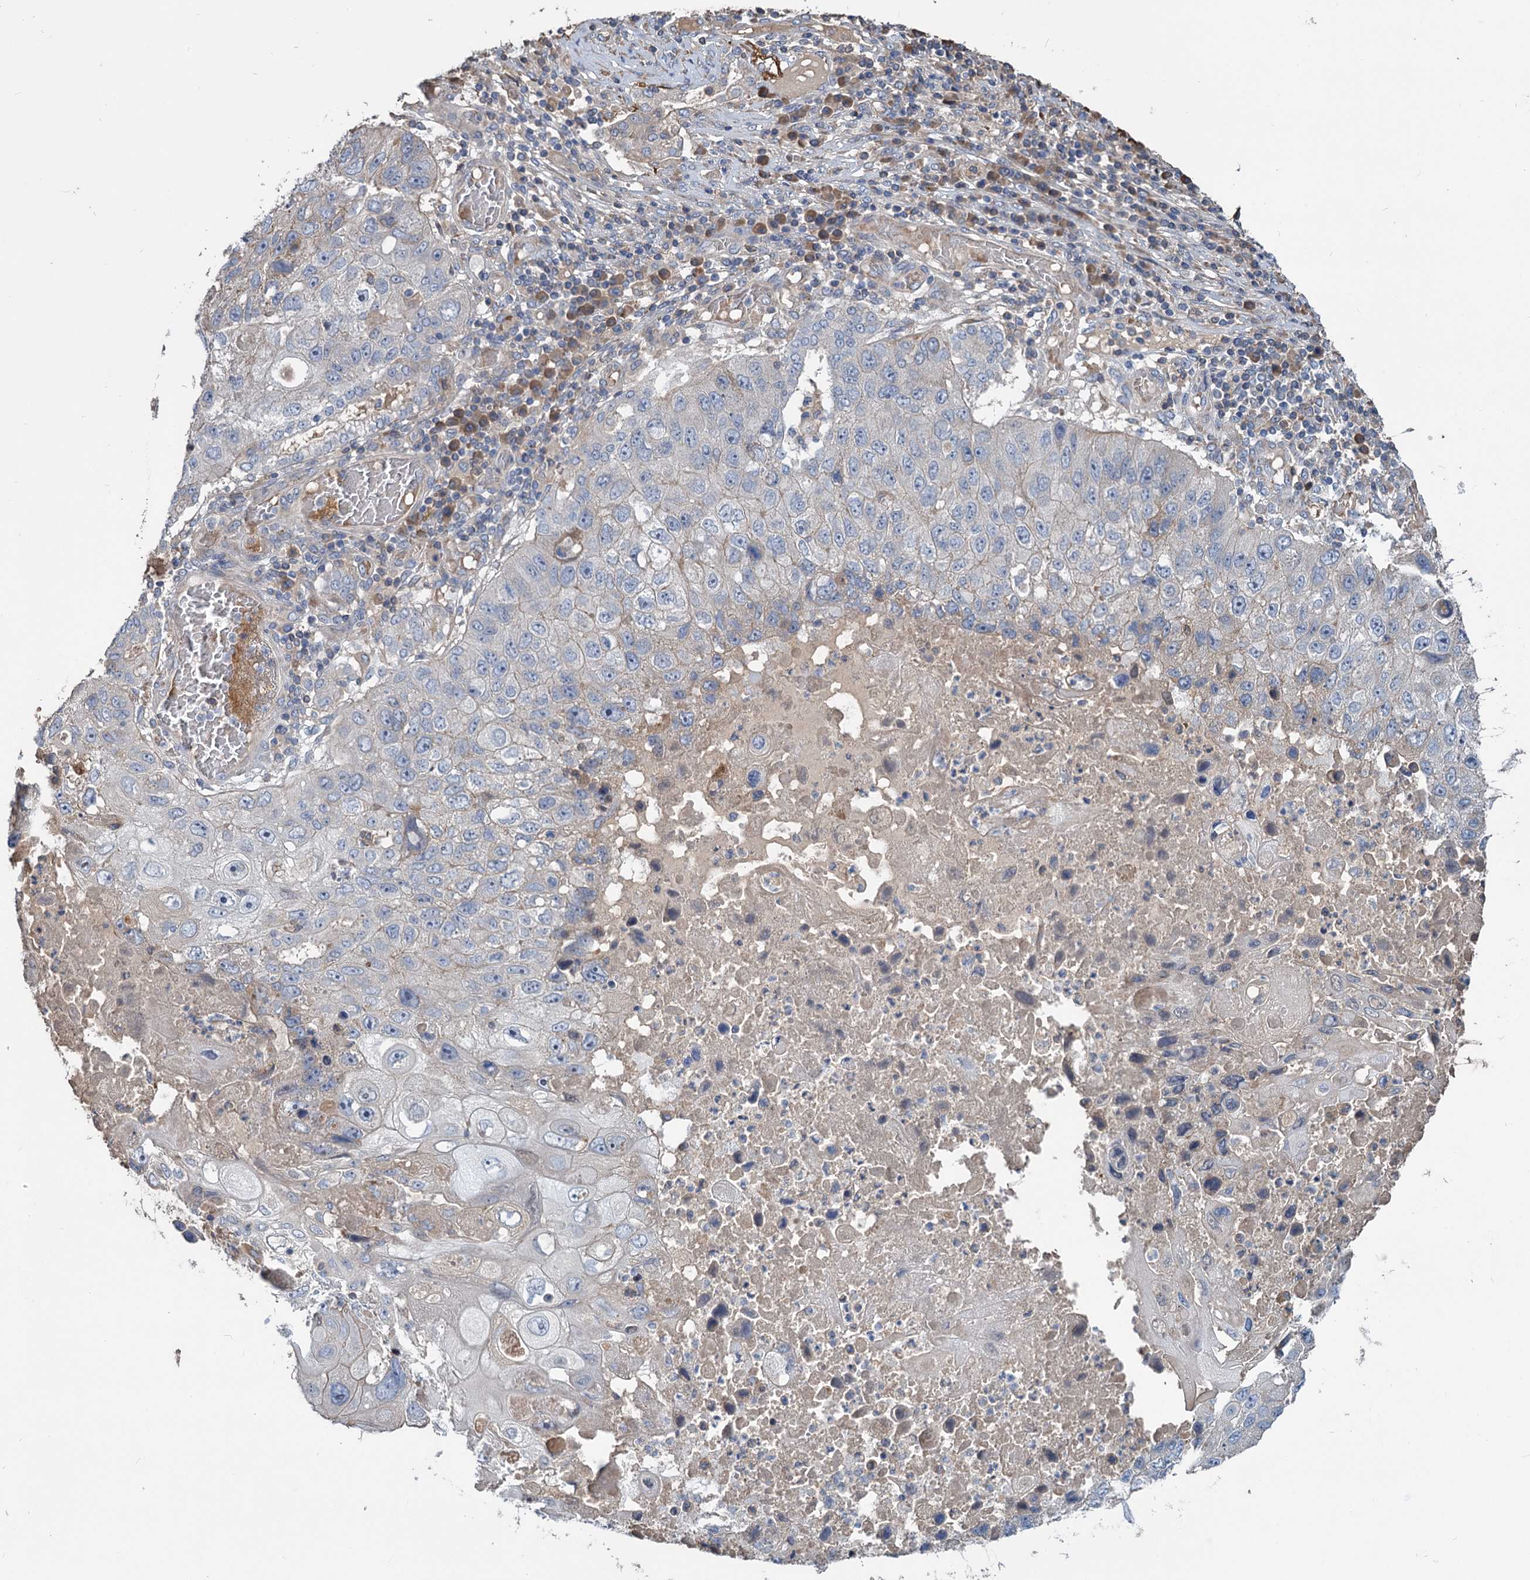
{"staining": {"intensity": "negative", "quantity": "none", "location": "none"}, "tissue": "lung cancer", "cell_type": "Tumor cells", "image_type": "cancer", "snomed": [{"axis": "morphology", "description": "Squamous cell carcinoma, NOS"}, {"axis": "topography", "description": "Lung"}], "caption": "Tumor cells show no significant staining in lung squamous cell carcinoma. (DAB immunohistochemistry with hematoxylin counter stain).", "gene": "URAD", "patient": {"sex": "male", "age": 61}}